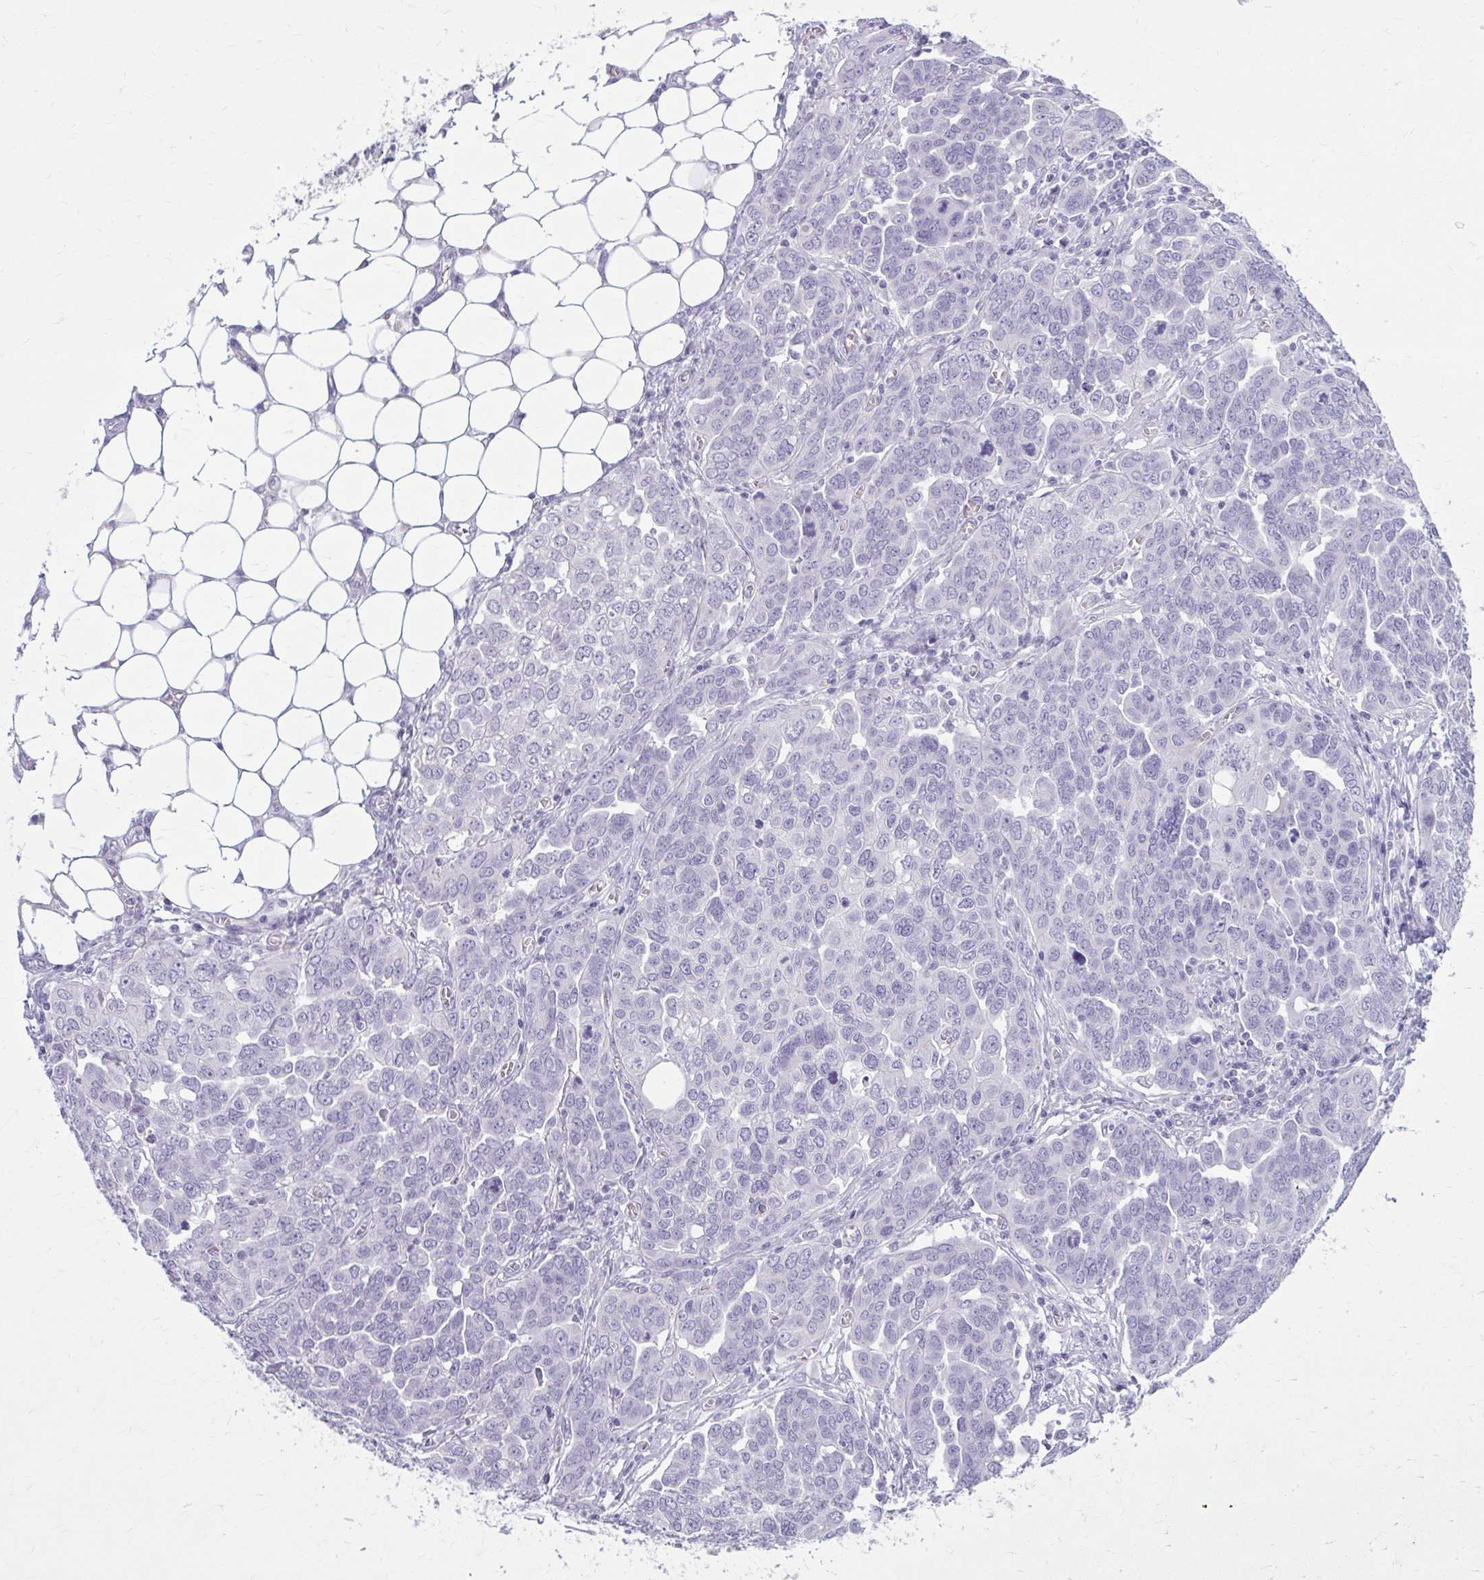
{"staining": {"intensity": "negative", "quantity": "none", "location": "none"}, "tissue": "ovarian cancer", "cell_type": "Tumor cells", "image_type": "cancer", "snomed": [{"axis": "morphology", "description": "Cystadenocarcinoma, serous, NOS"}, {"axis": "topography", "description": "Ovary"}], "caption": "Immunohistochemical staining of ovarian cancer (serous cystadenocarcinoma) shows no significant positivity in tumor cells.", "gene": "OR4B1", "patient": {"sex": "female", "age": 59}}